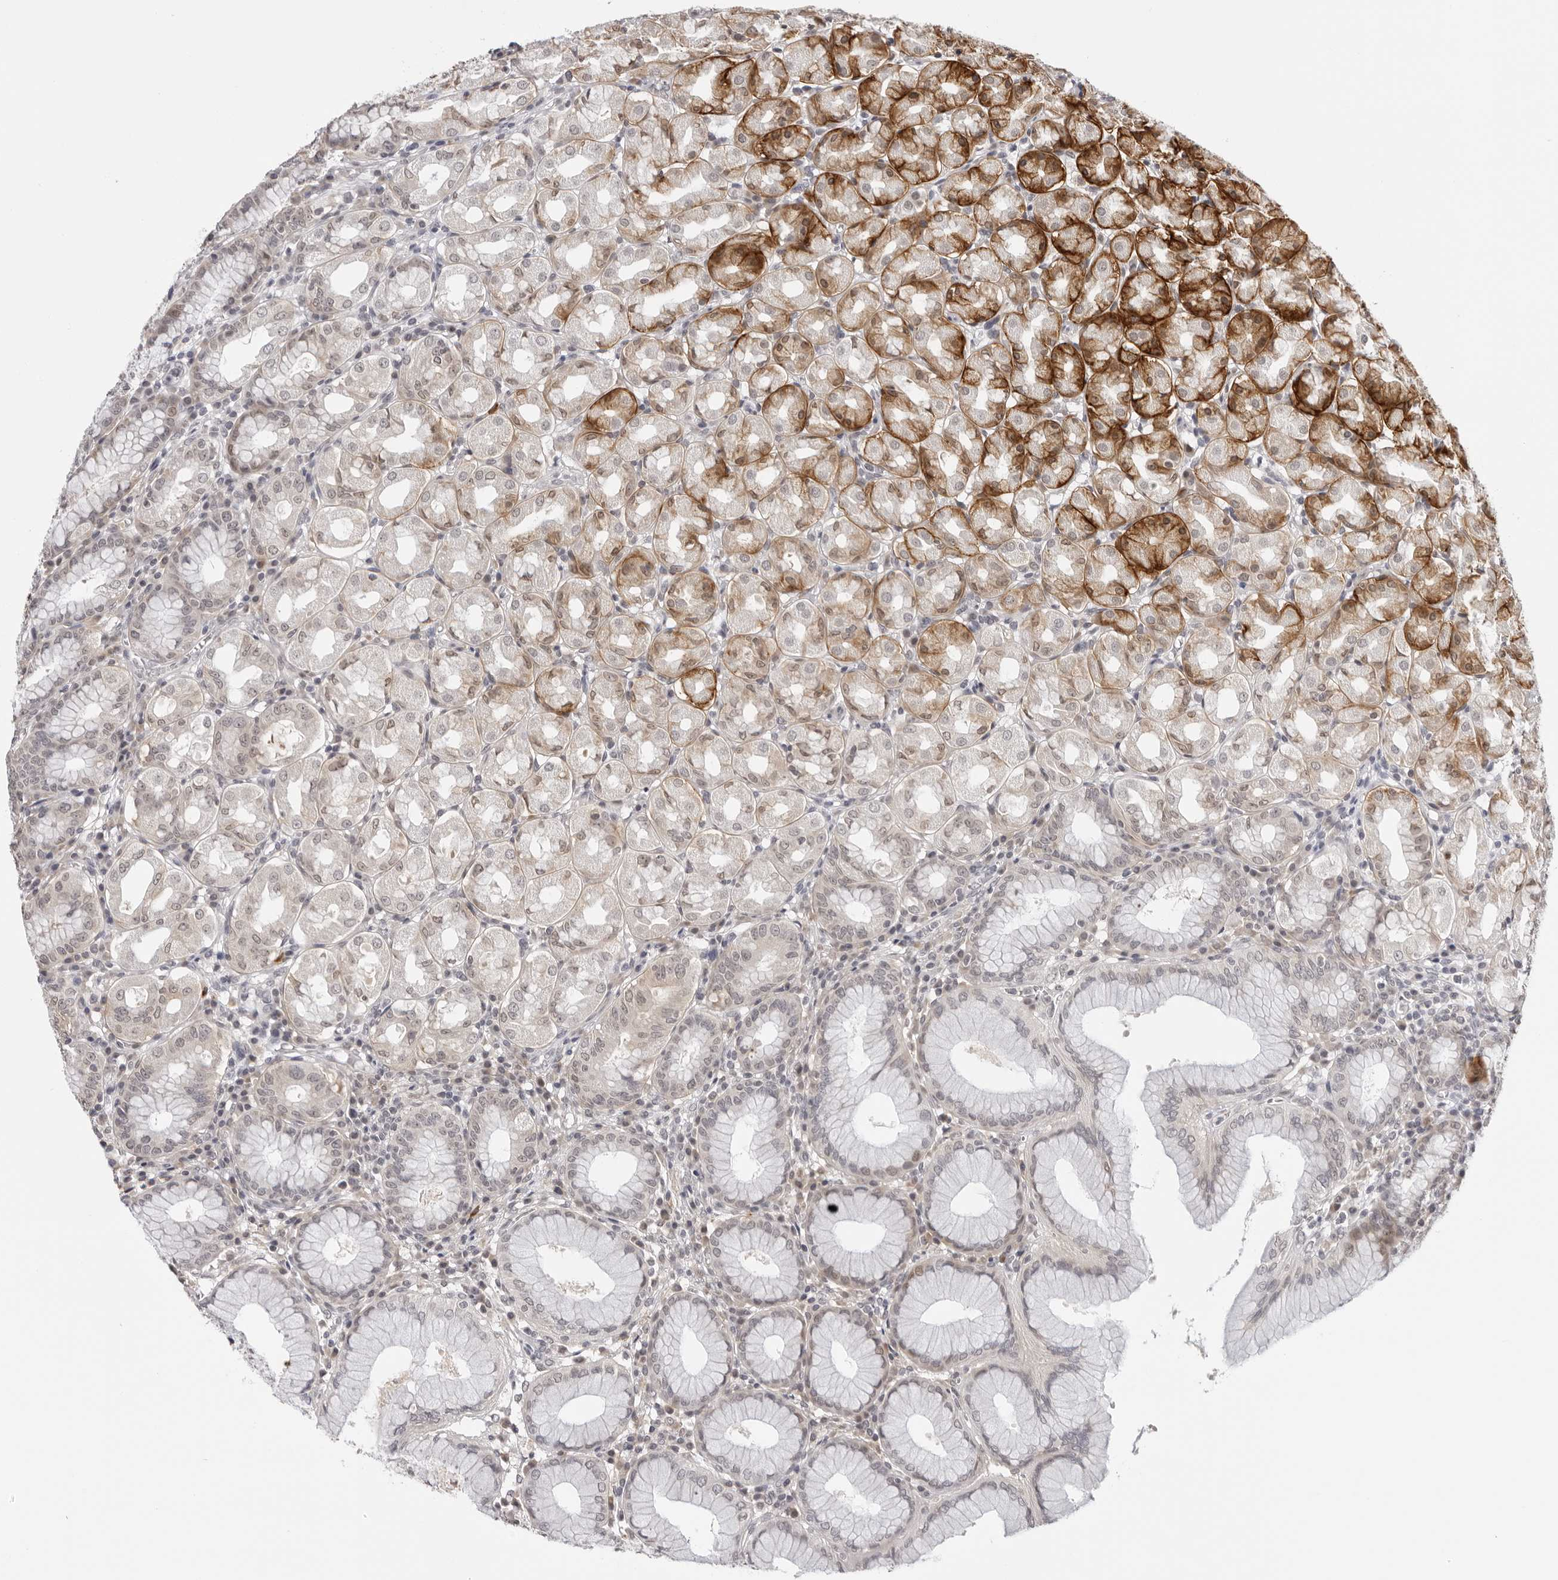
{"staining": {"intensity": "strong", "quantity": "<25%", "location": "cytoplasmic/membranous"}, "tissue": "stomach", "cell_type": "Glandular cells", "image_type": "normal", "snomed": [{"axis": "morphology", "description": "Normal tissue, NOS"}, {"axis": "topography", "description": "Stomach"}, {"axis": "topography", "description": "Stomach, lower"}], "caption": "DAB (3,3'-diaminobenzidine) immunohistochemical staining of normal stomach exhibits strong cytoplasmic/membranous protein positivity in about <25% of glandular cells.", "gene": "PRUNE1", "patient": {"sex": "female", "age": 56}}